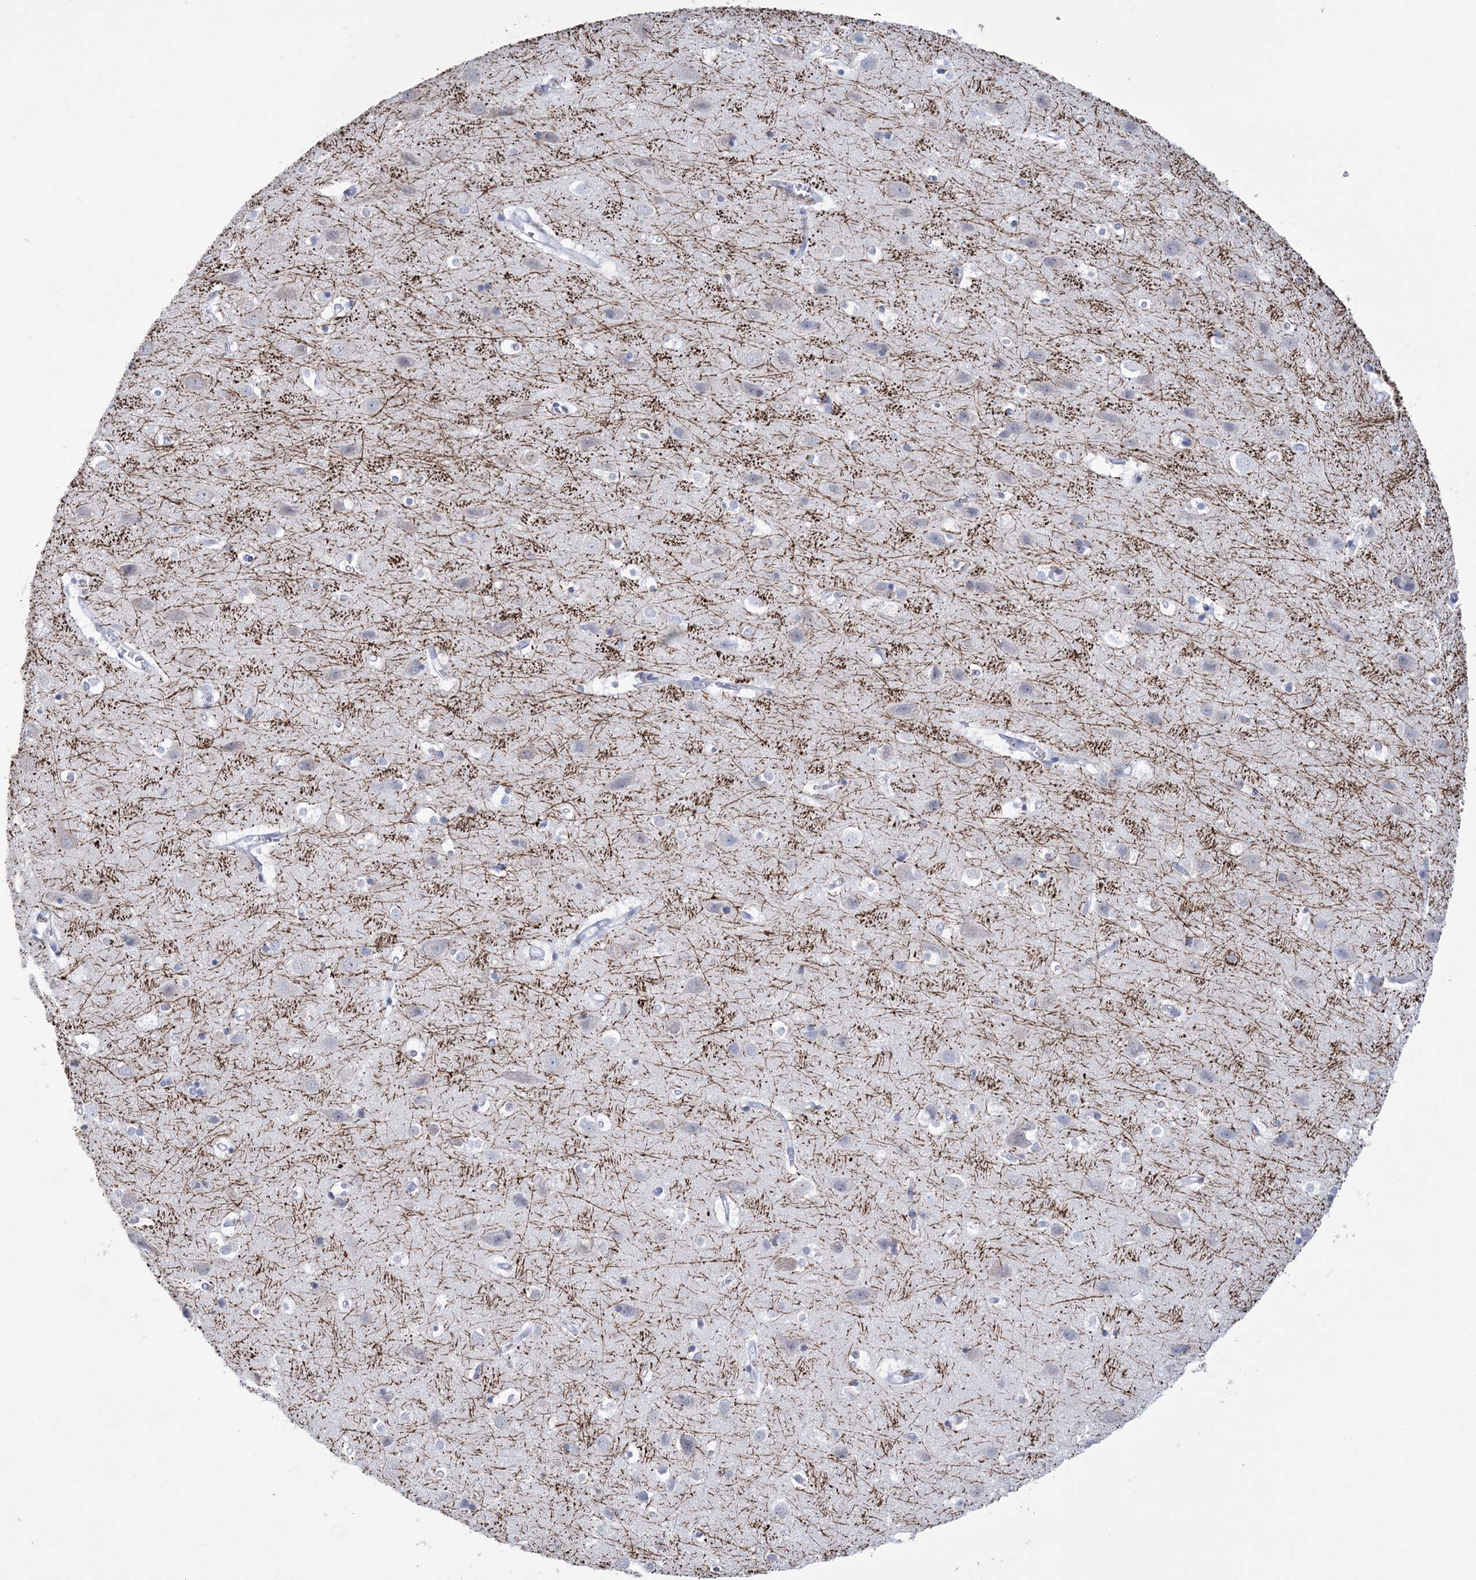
{"staining": {"intensity": "negative", "quantity": "none", "location": "none"}, "tissue": "cerebral cortex", "cell_type": "Endothelial cells", "image_type": "normal", "snomed": [{"axis": "morphology", "description": "Normal tissue, NOS"}, {"axis": "topography", "description": "Cerebral cortex"}], "caption": "This is a histopathology image of immunohistochemistry (IHC) staining of benign cerebral cortex, which shows no expression in endothelial cells.", "gene": "DPCD", "patient": {"sex": "male", "age": 54}}